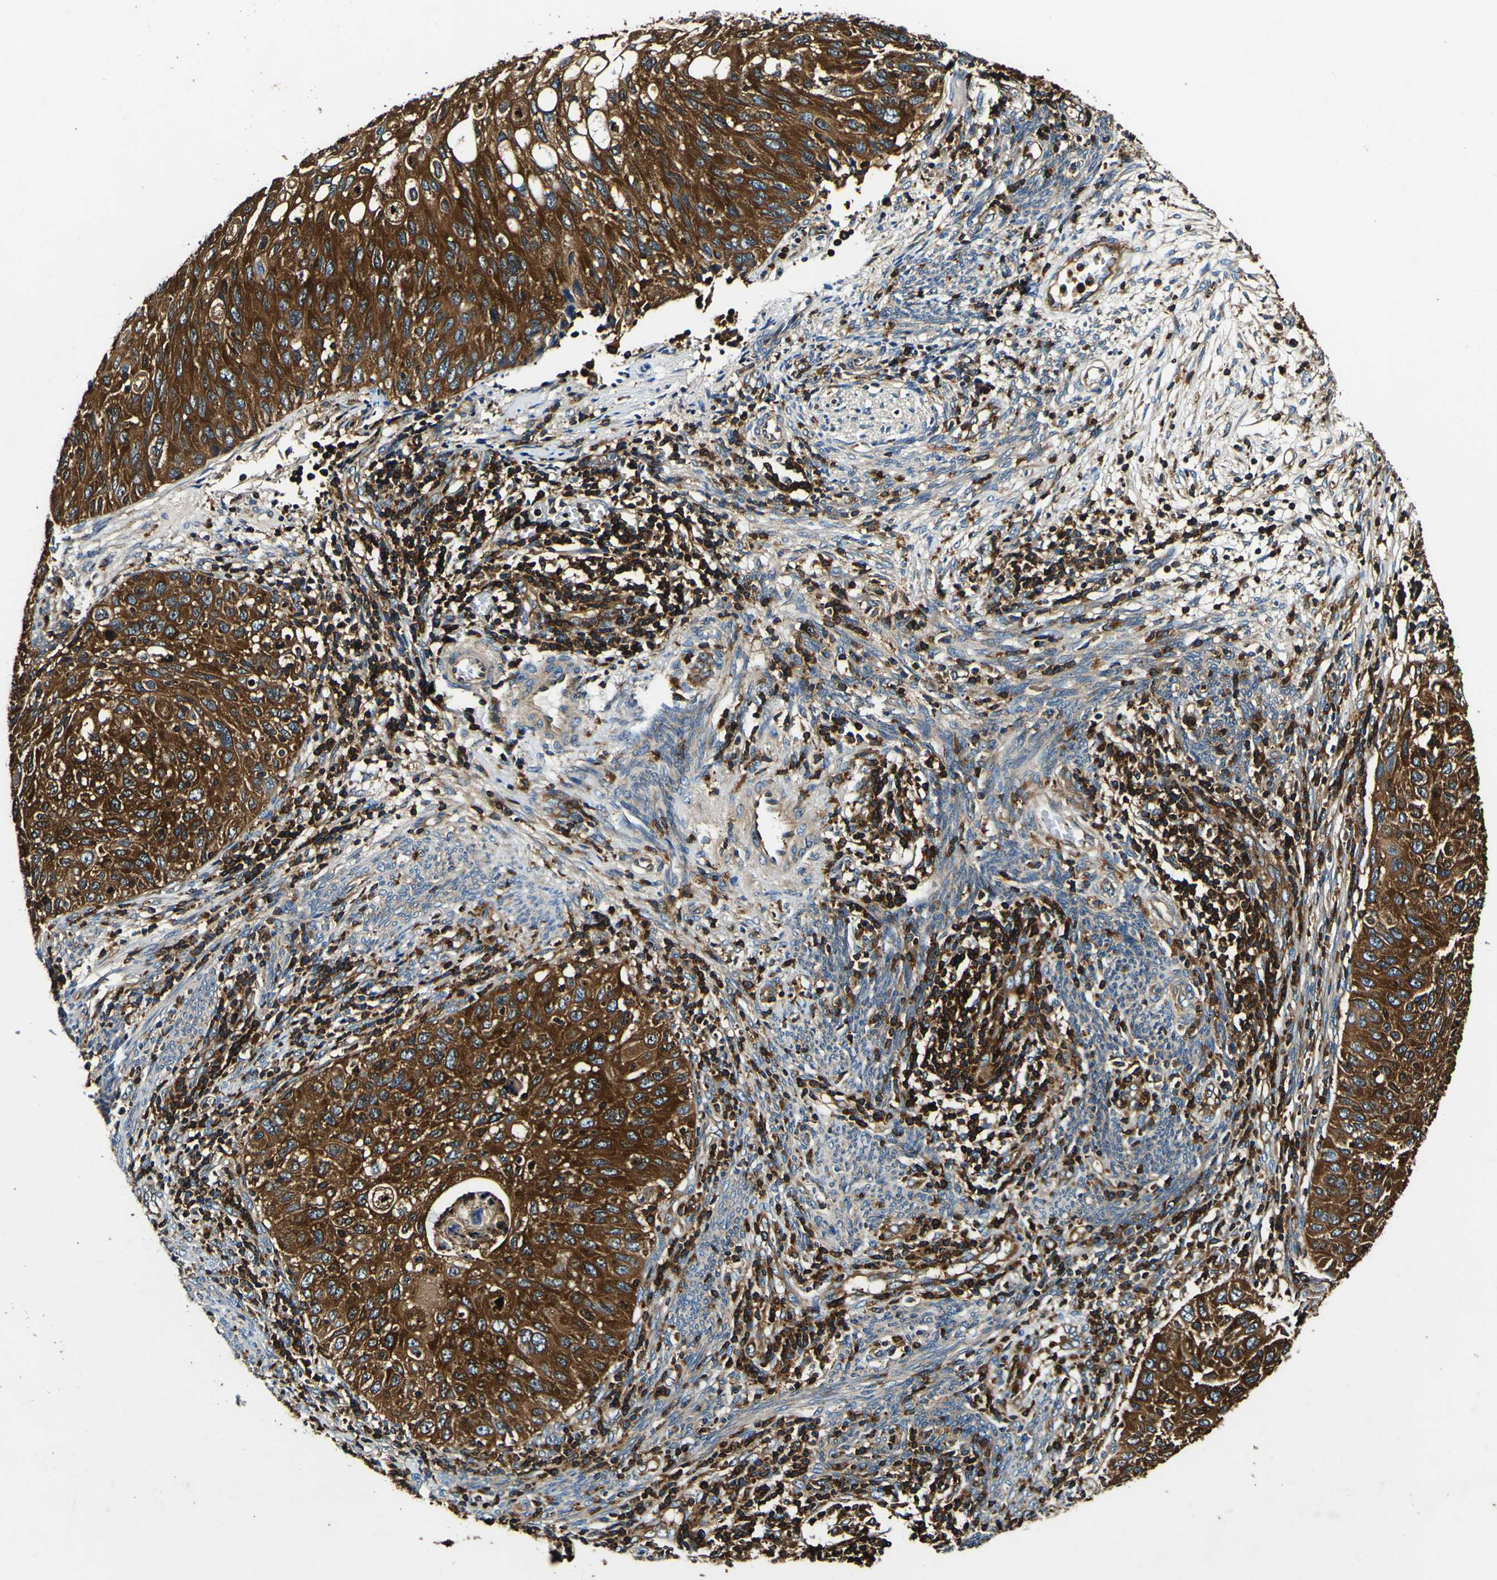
{"staining": {"intensity": "strong", "quantity": ">75%", "location": "cytoplasmic/membranous"}, "tissue": "cervical cancer", "cell_type": "Tumor cells", "image_type": "cancer", "snomed": [{"axis": "morphology", "description": "Squamous cell carcinoma, NOS"}, {"axis": "topography", "description": "Cervix"}], "caption": "IHC of human squamous cell carcinoma (cervical) exhibits high levels of strong cytoplasmic/membranous positivity in approximately >75% of tumor cells.", "gene": "RHOT2", "patient": {"sex": "female", "age": 70}}